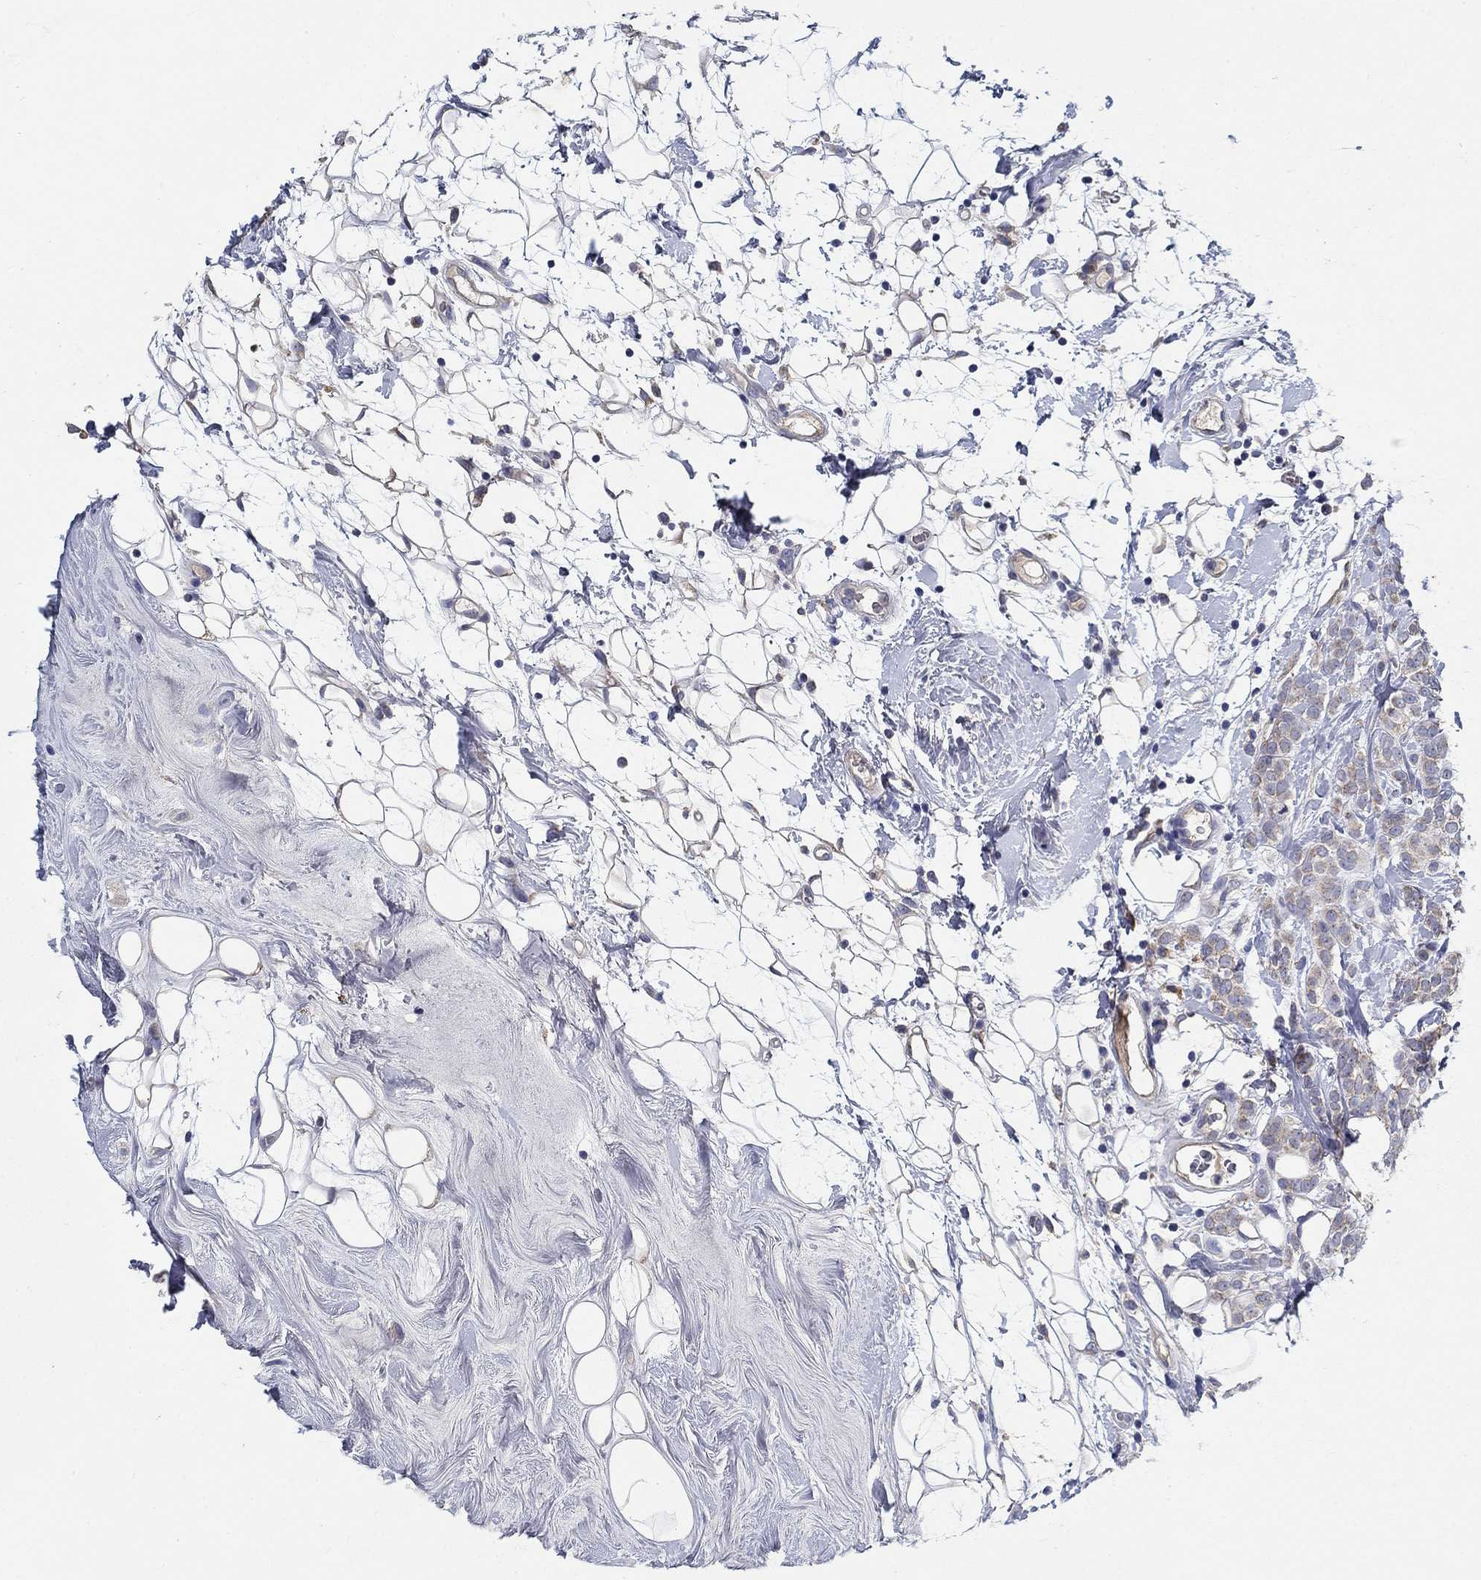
{"staining": {"intensity": "weak", "quantity": "25%-75%", "location": "cytoplasmic/membranous"}, "tissue": "breast cancer", "cell_type": "Tumor cells", "image_type": "cancer", "snomed": [{"axis": "morphology", "description": "Lobular carcinoma"}, {"axis": "topography", "description": "Breast"}], "caption": "DAB (3,3'-diaminobenzidine) immunohistochemical staining of breast cancer (lobular carcinoma) reveals weak cytoplasmic/membranous protein staining in approximately 25%-75% of tumor cells.", "gene": "PROZ", "patient": {"sex": "female", "age": 49}}